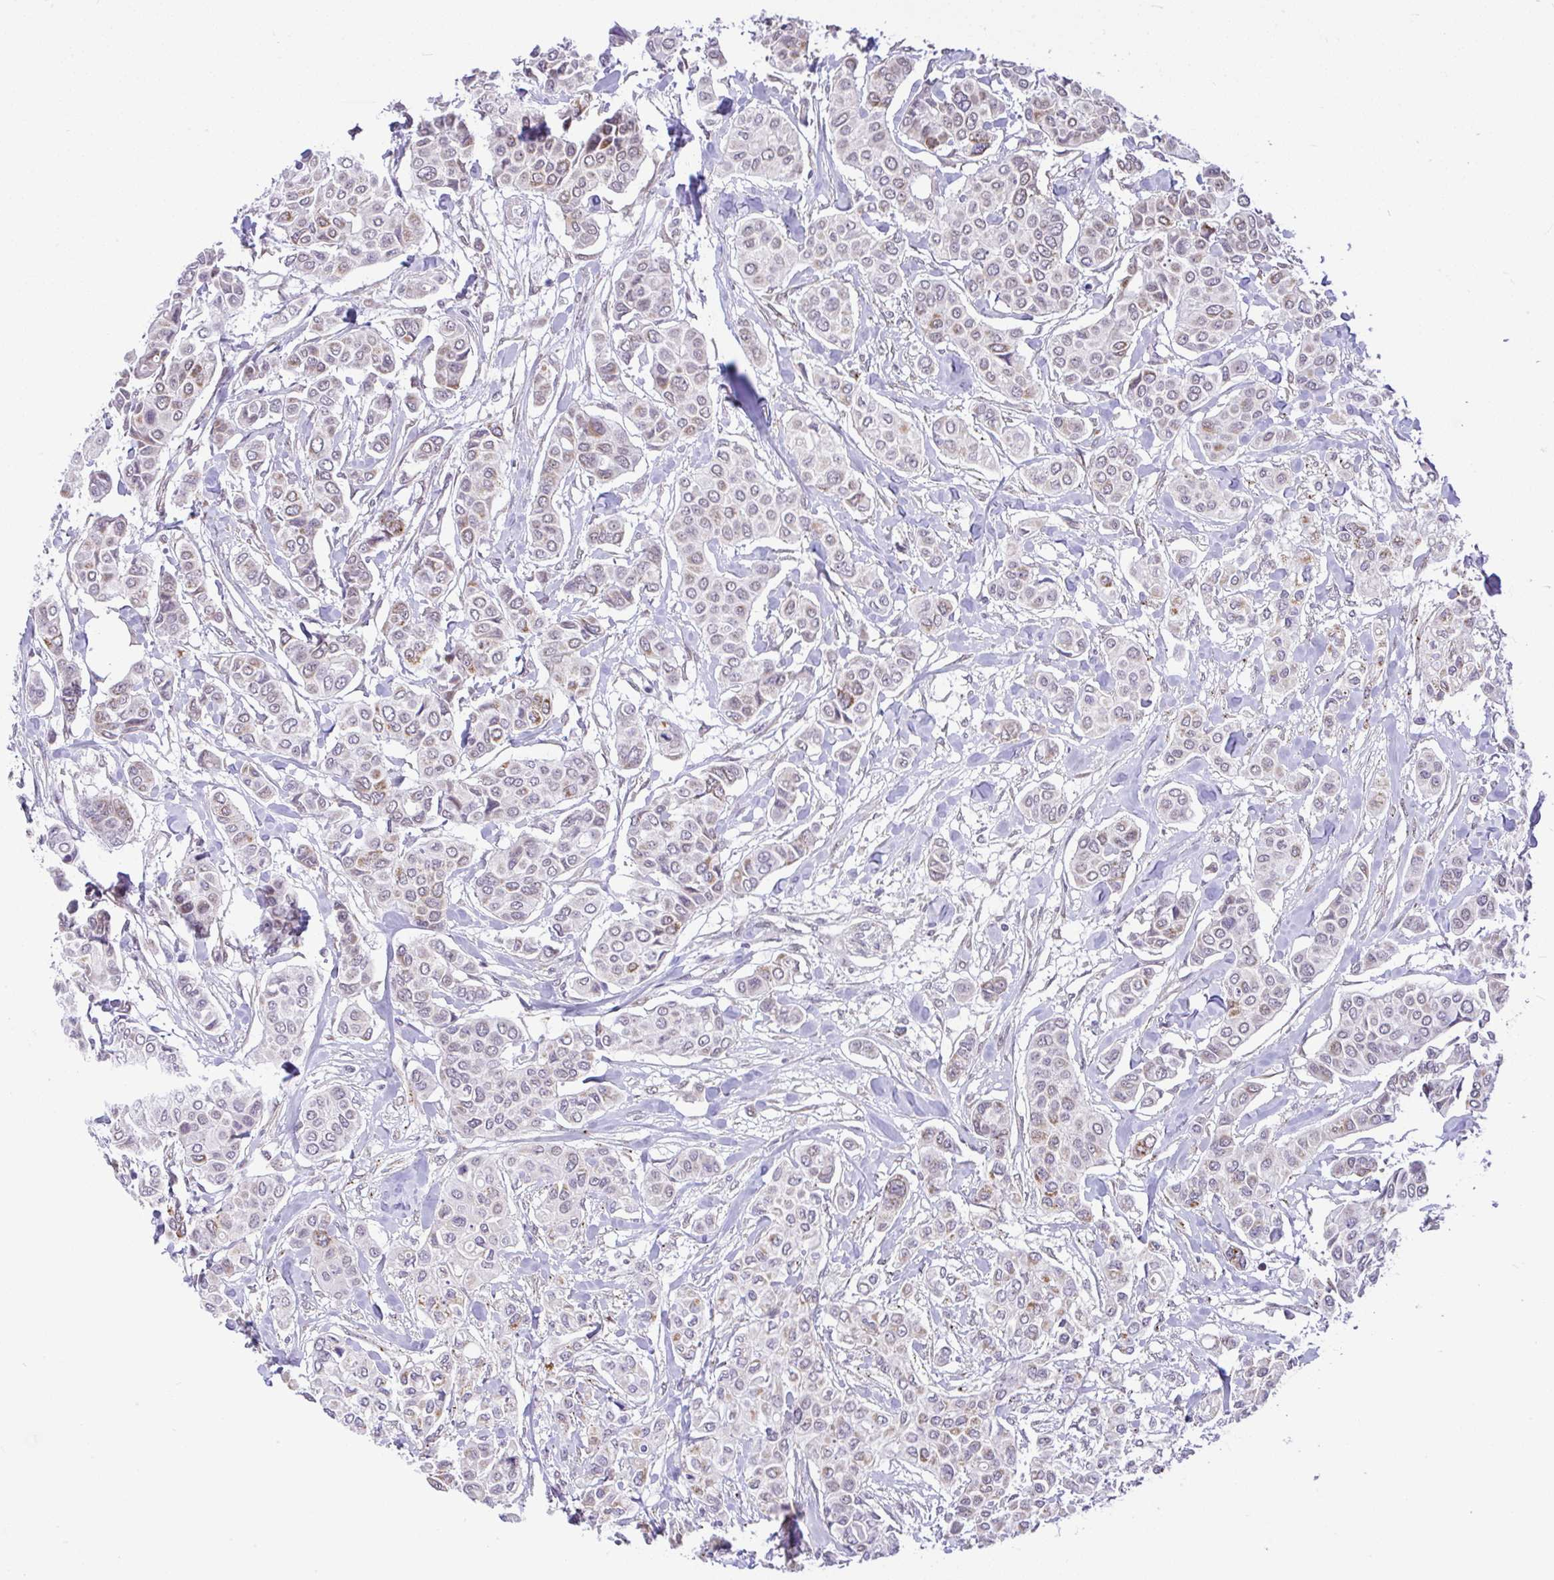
{"staining": {"intensity": "moderate", "quantity": "<25%", "location": "cytoplasmic/membranous"}, "tissue": "breast cancer", "cell_type": "Tumor cells", "image_type": "cancer", "snomed": [{"axis": "morphology", "description": "Lobular carcinoma"}, {"axis": "topography", "description": "Breast"}], "caption": "A brown stain labels moderate cytoplasmic/membranous staining of a protein in breast lobular carcinoma tumor cells.", "gene": "PYCR2", "patient": {"sex": "female", "age": 51}}